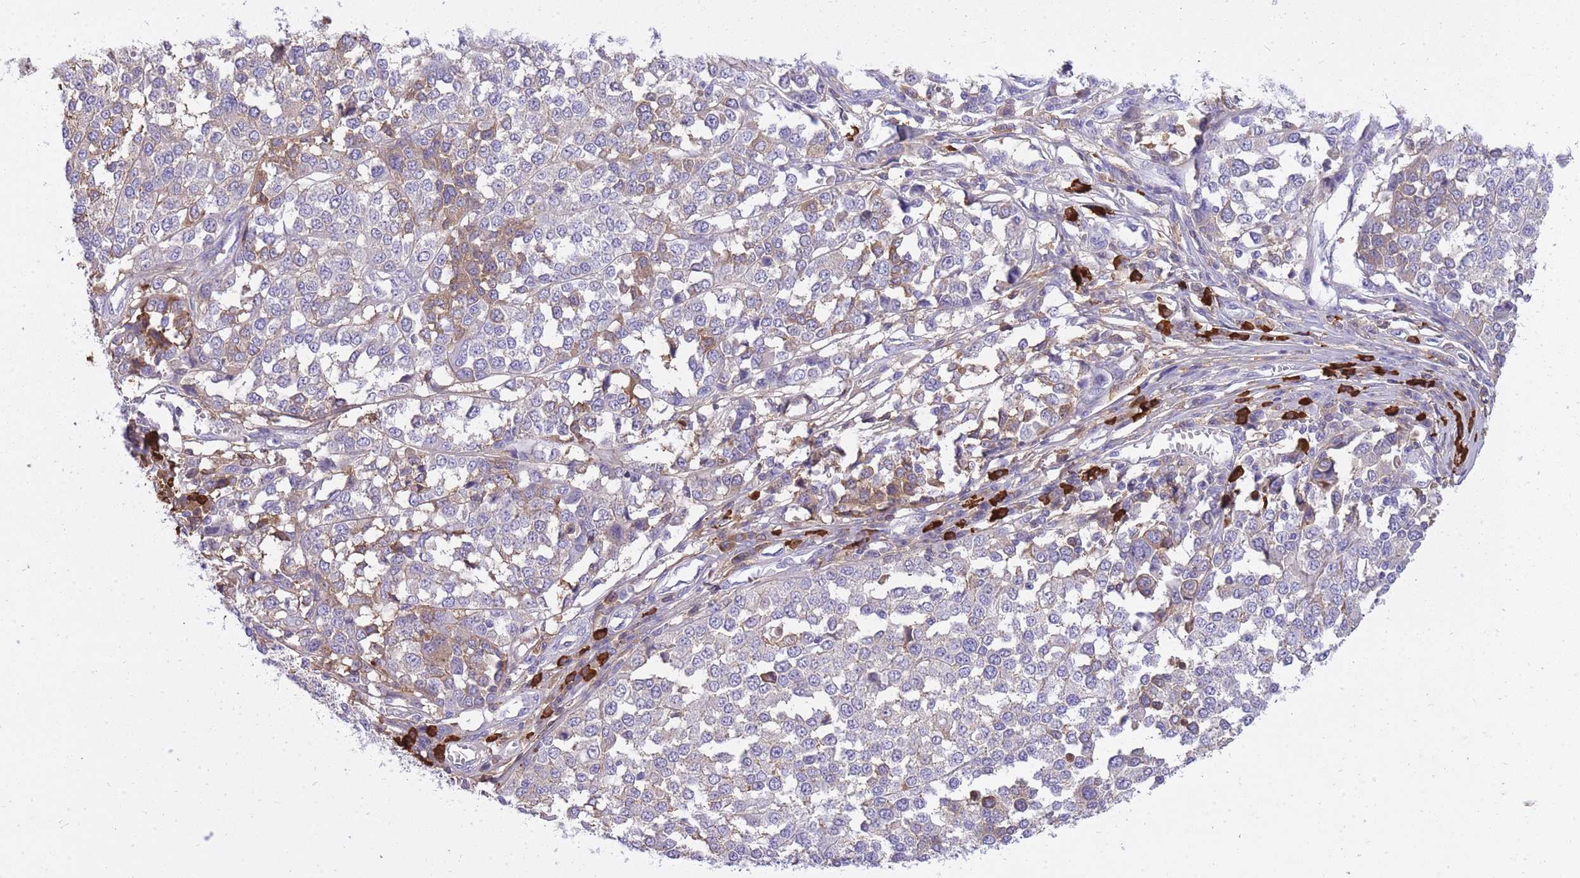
{"staining": {"intensity": "moderate", "quantity": "<25%", "location": "cytoplasmic/membranous"}, "tissue": "melanoma", "cell_type": "Tumor cells", "image_type": "cancer", "snomed": [{"axis": "morphology", "description": "Malignant melanoma, Metastatic site"}, {"axis": "topography", "description": "Lymph node"}], "caption": "Immunohistochemical staining of melanoma reveals low levels of moderate cytoplasmic/membranous protein expression in approximately <25% of tumor cells.", "gene": "IGKV1D-42", "patient": {"sex": "male", "age": 44}}